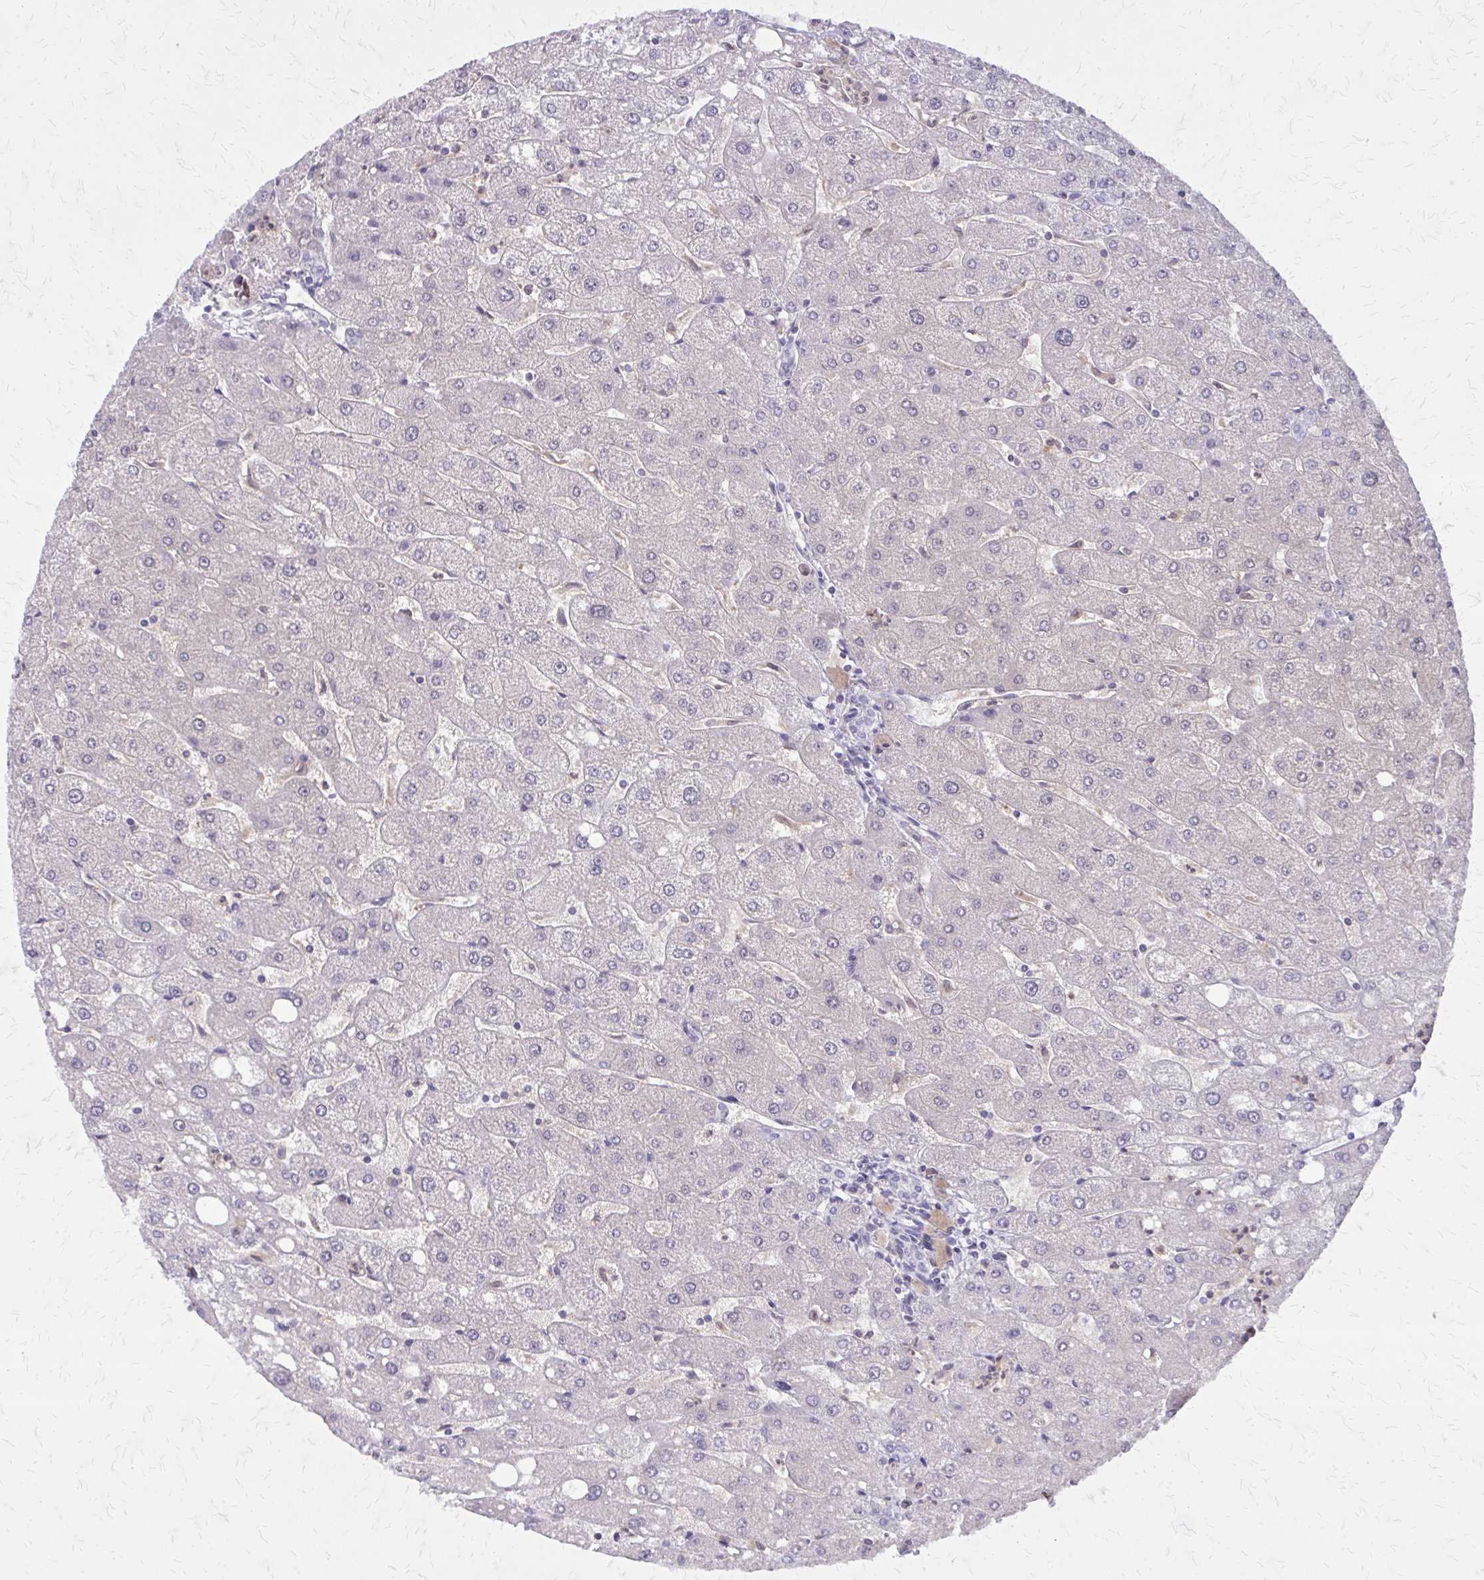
{"staining": {"intensity": "negative", "quantity": "none", "location": "none"}, "tissue": "liver", "cell_type": "Cholangiocytes", "image_type": "normal", "snomed": [{"axis": "morphology", "description": "Normal tissue, NOS"}, {"axis": "topography", "description": "Liver"}], "caption": "Immunohistochemistry (IHC) image of benign human liver stained for a protein (brown), which exhibits no expression in cholangiocytes. (DAB (3,3'-diaminobenzidine) immunohistochemistry, high magnification).", "gene": "GLRX", "patient": {"sex": "male", "age": 67}}